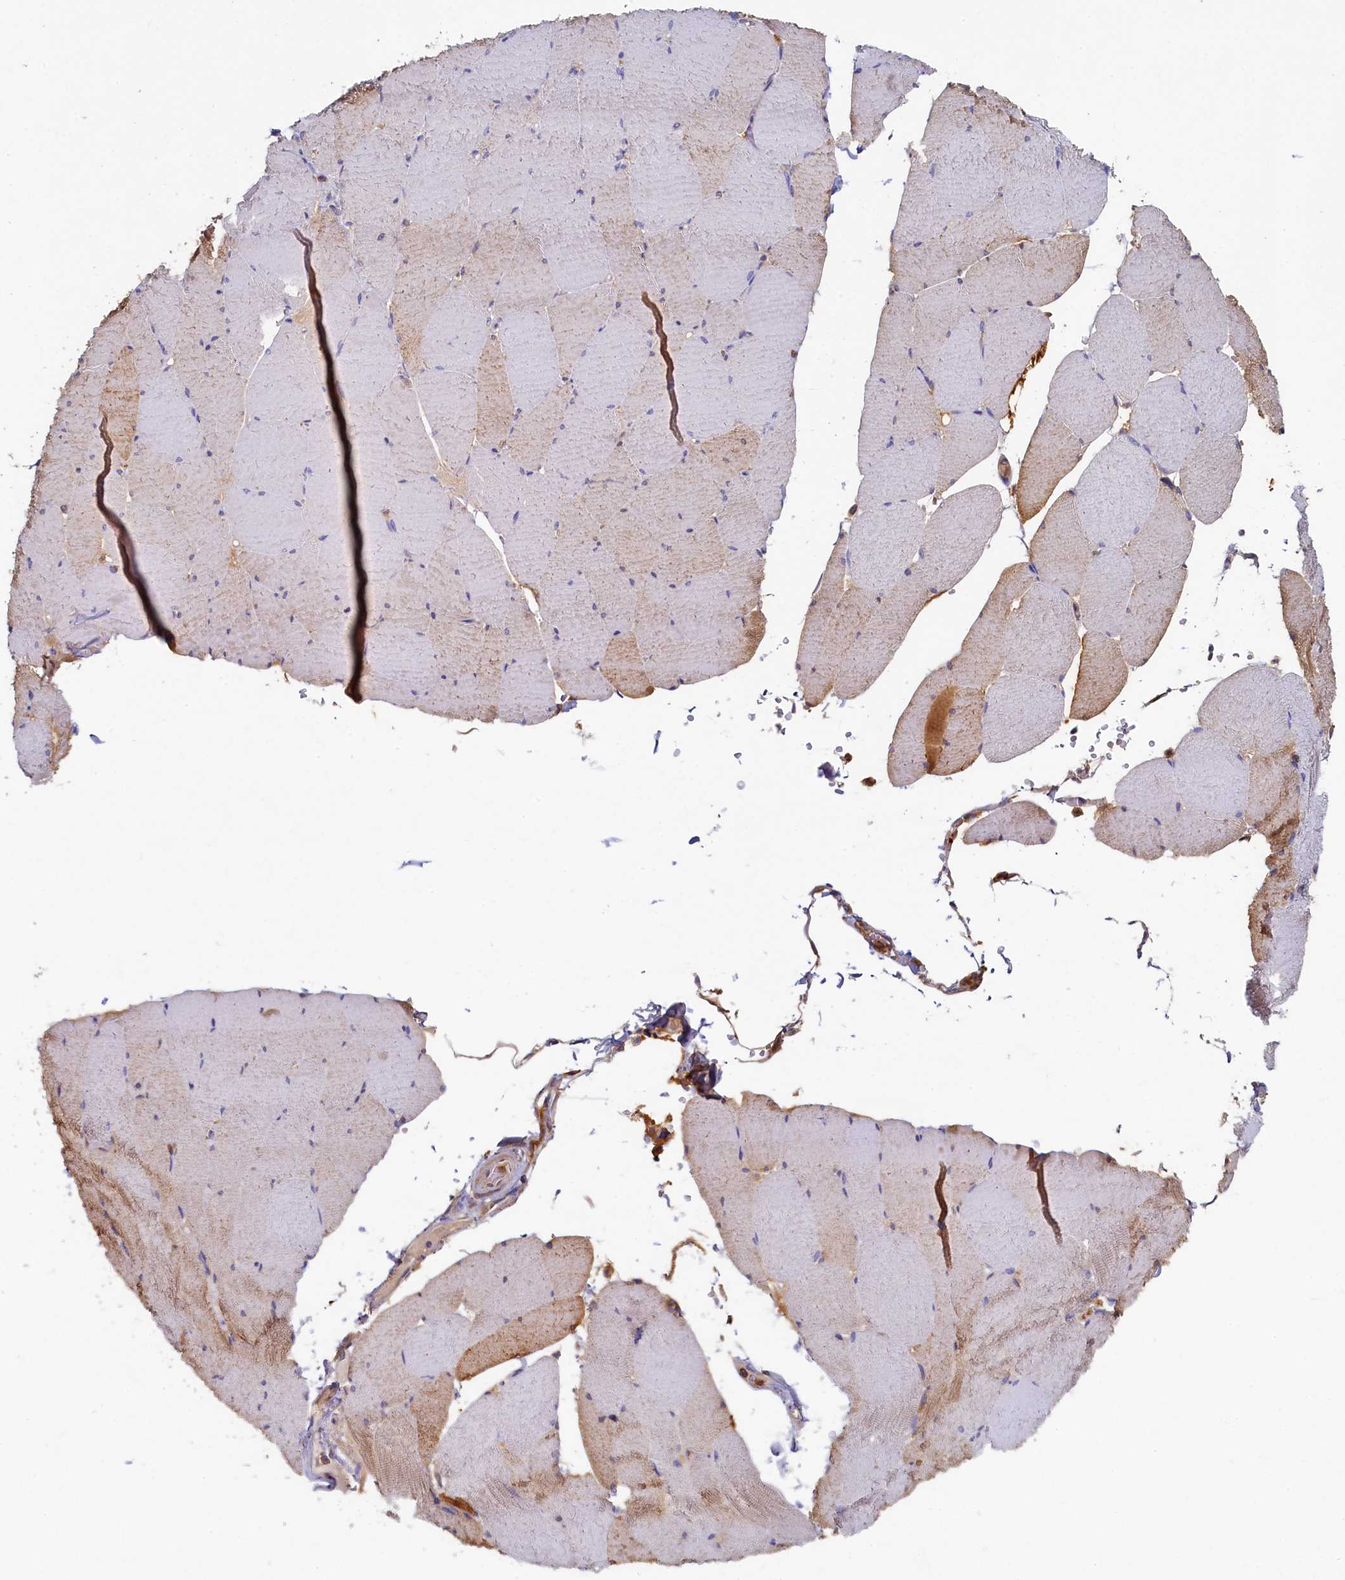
{"staining": {"intensity": "moderate", "quantity": "<25%", "location": "cytoplasmic/membranous"}, "tissue": "skeletal muscle", "cell_type": "Myocytes", "image_type": "normal", "snomed": [{"axis": "morphology", "description": "Normal tissue, NOS"}, {"axis": "topography", "description": "Skeletal muscle"}, {"axis": "topography", "description": "Head-Neck"}], "caption": "A low amount of moderate cytoplasmic/membranous staining is appreciated in about <25% of myocytes in benign skeletal muscle. (IHC, brightfield microscopy, high magnification).", "gene": "TIMM8B", "patient": {"sex": "male", "age": 66}}